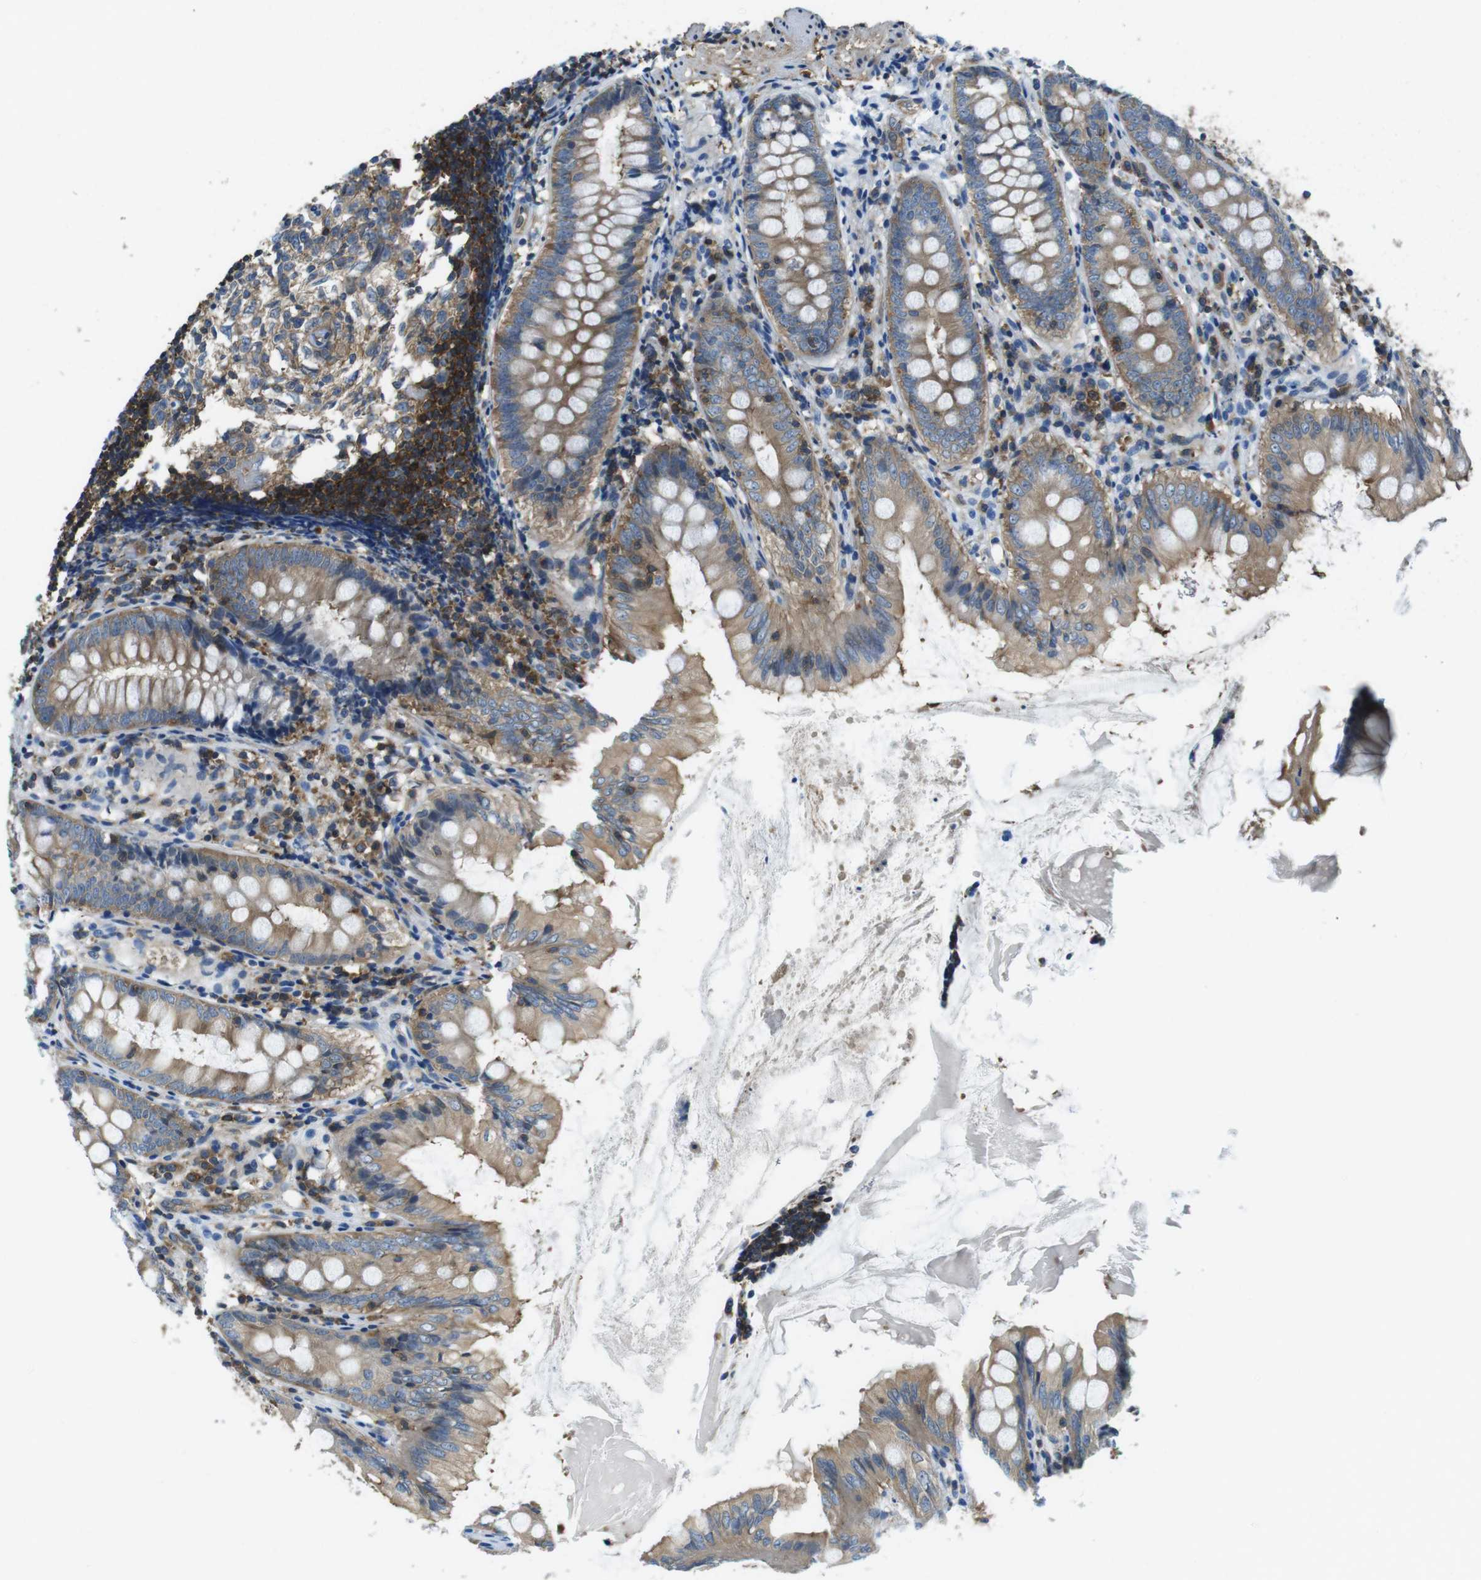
{"staining": {"intensity": "moderate", "quantity": ">75%", "location": "cytoplasmic/membranous"}, "tissue": "appendix", "cell_type": "Glandular cells", "image_type": "normal", "snomed": [{"axis": "morphology", "description": "Normal tissue, NOS"}, {"axis": "topography", "description": "Appendix"}], "caption": "Appendix was stained to show a protein in brown. There is medium levels of moderate cytoplasmic/membranous expression in approximately >75% of glandular cells. (DAB (3,3'-diaminobenzidine) = brown stain, brightfield microscopy at high magnification).", "gene": "TES", "patient": {"sex": "female", "age": 77}}